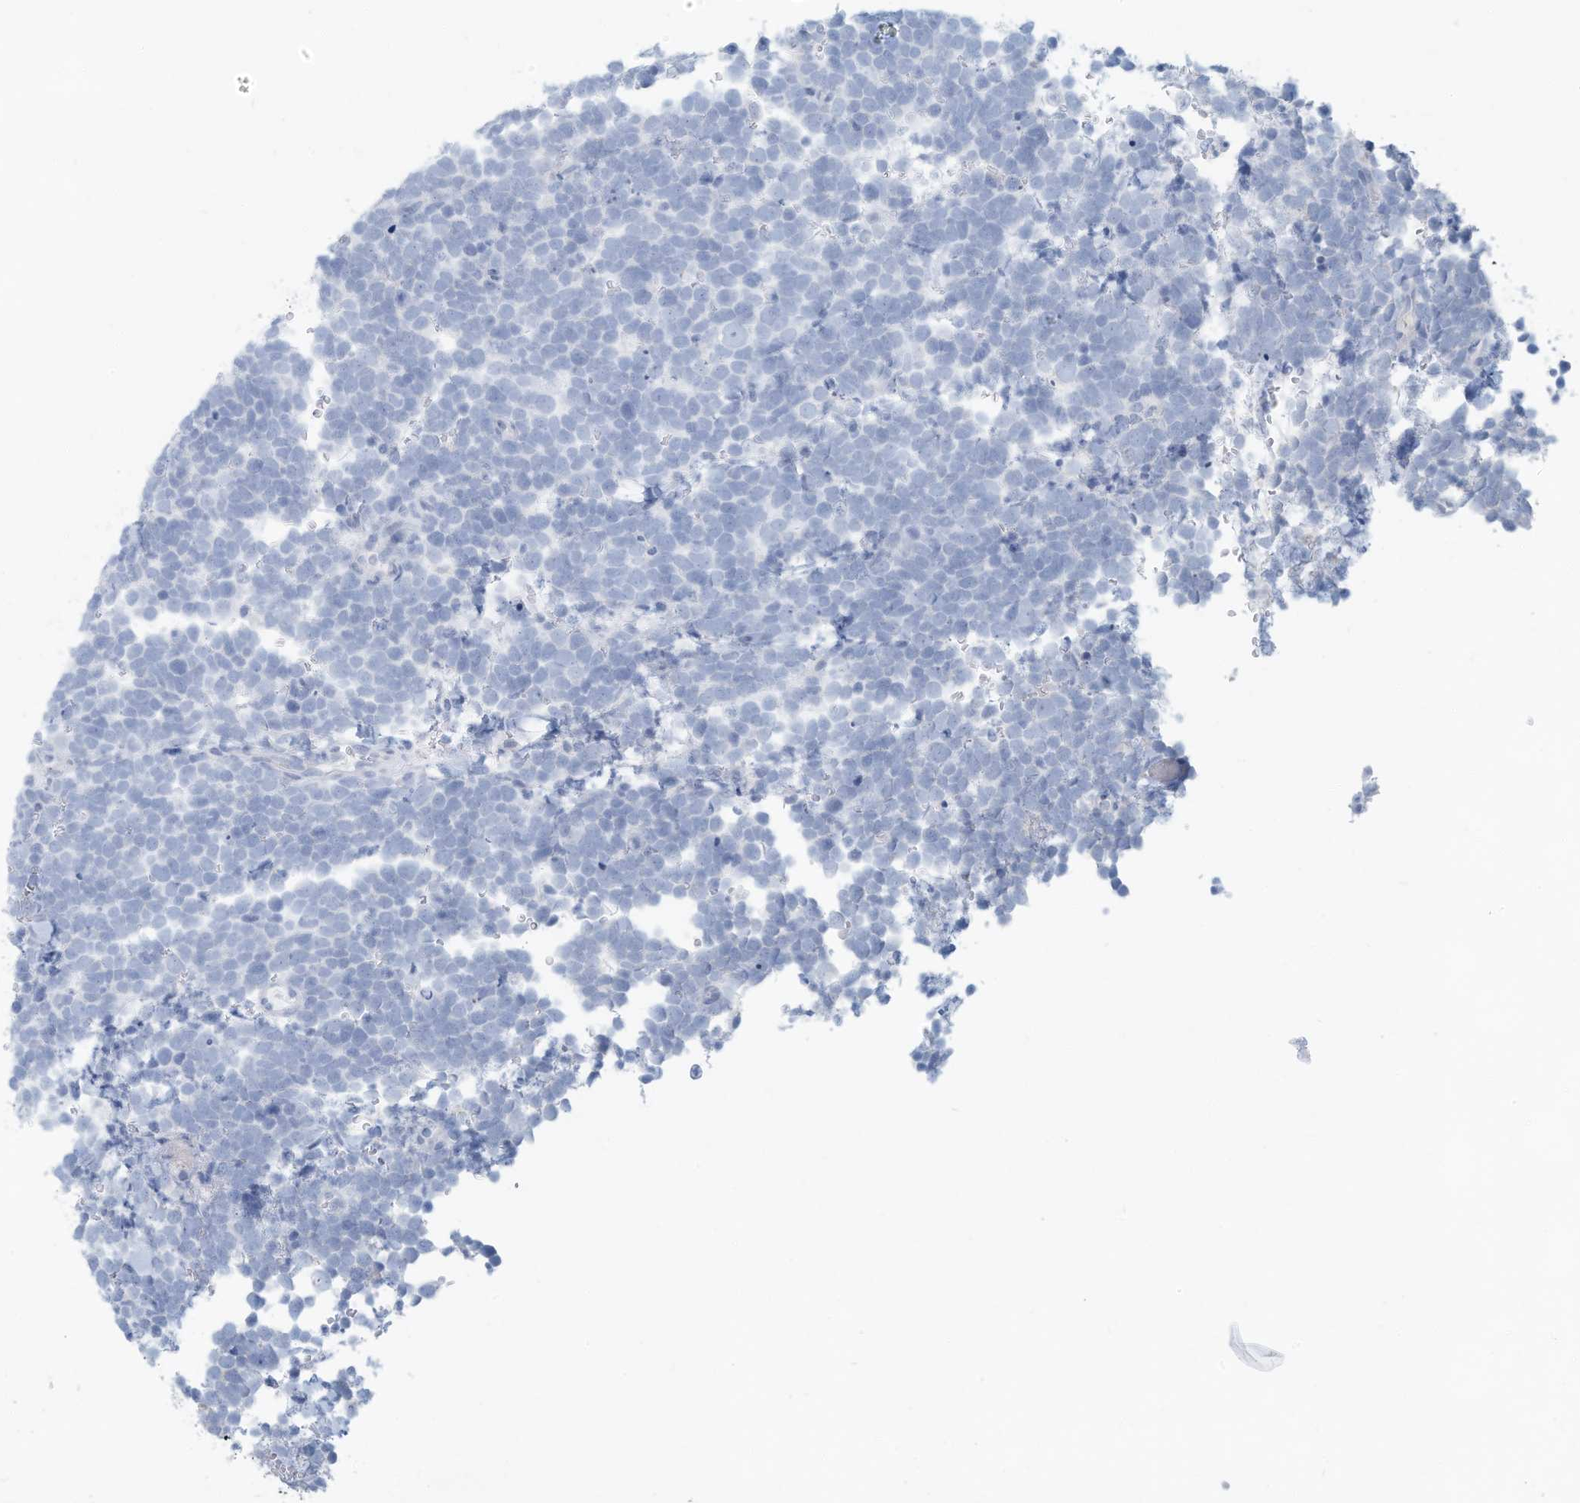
{"staining": {"intensity": "negative", "quantity": "none", "location": "none"}, "tissue": "urothelial cancer", "cell_type": "Tumor cells", "image_type": "cancer", "snomed": [{"axis": "morphology", "description": "Urothelial carcinoma, High grade"}, {"axis": "topography", "description": "Urinary bladder"}], "caption": "High-grade urothelial carcinoma stained for a protein using immunohistochemistry displays no expression tumor cells.", "gene": "ERI2", "patient": {"sex": "female", "age": 82}}